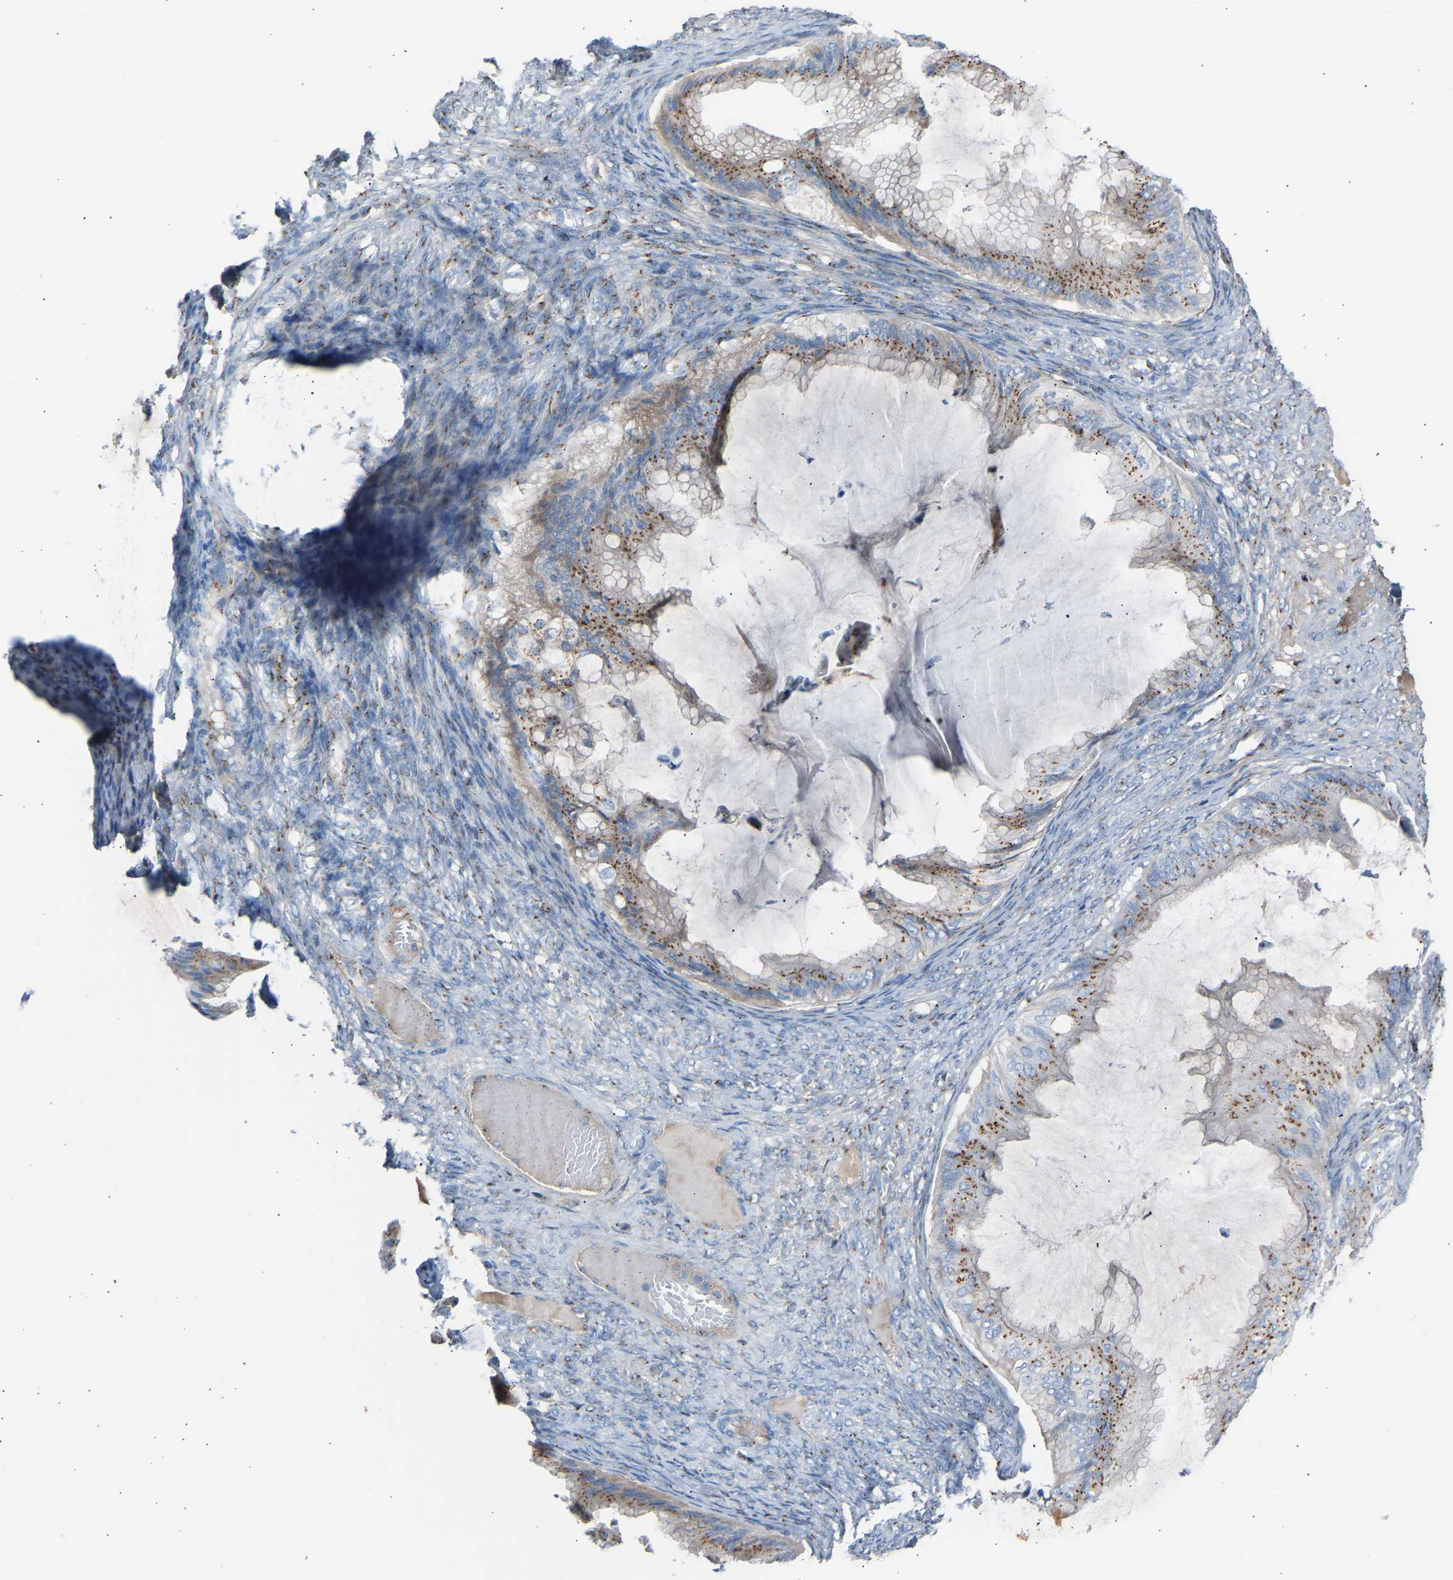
{"staining": {"intensity": "moderate", "quantity": ">75%", "location": "cytoplasmic/membranous"}, "tissue": "ovarian cancer", "cell_type": "Tumor cells", "image_type": "cancer", "snomed": [{"axis": "morphology", "description": "Cystadenocarcinoma, mucinous, NOS"}, {"axis": "topography", "description": "Ovary"}], "caption": "Immunohistochemistry of human mucinous cystadenocarcinoma (ovarian) displays medium levels of moderate cytoplasmic/membranous positivity in about >75% of tumor cells. (DAB = brown stain, brightfield microscopy at high magnification).", "gene": "CYREN", "patient": {"sex": "female", "age": 61}}